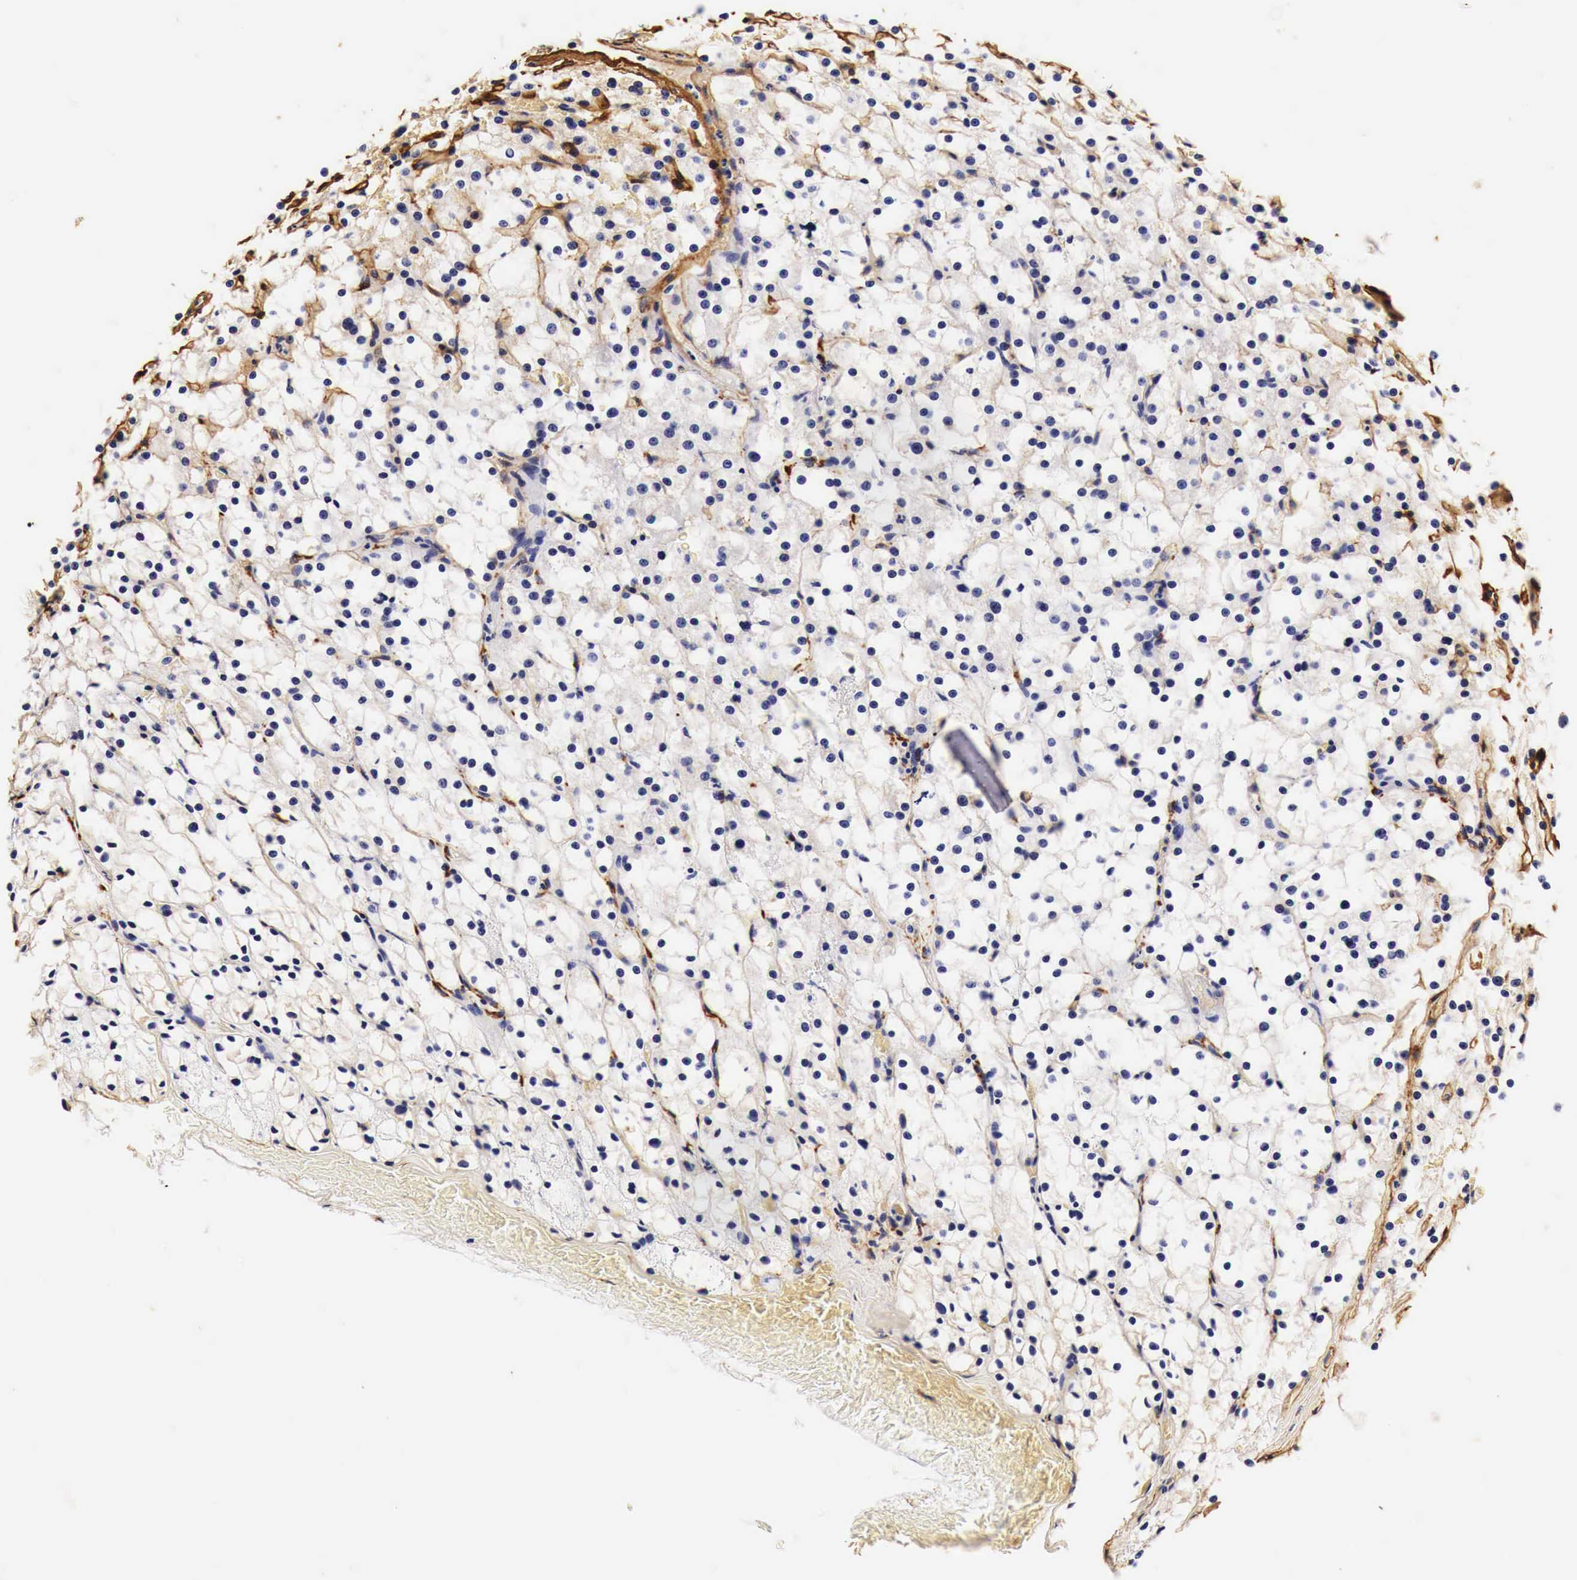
{"staining": {"intensity": "negative", "quantity": "none", "location": "none"}, "tissue": "parathyroid gland", "cell_type": "Glandular cells", "image_type": "normal", "snomed": [{"axis": "morphology", "description": "Normal tissue, NOS"}, {"axis": "topography", "description": "Parathyroid gland"}], "caption": "Immunohistochemistry (IHC) histopathology image of benign parathyroid gland: human parathyroid gland stained with DAB (3,3'-diaminobenzidine) reveals no significant protein expression in glandular cells.", "gene": "LAMB2", "patient": {"sex": "female", "age": 71}}